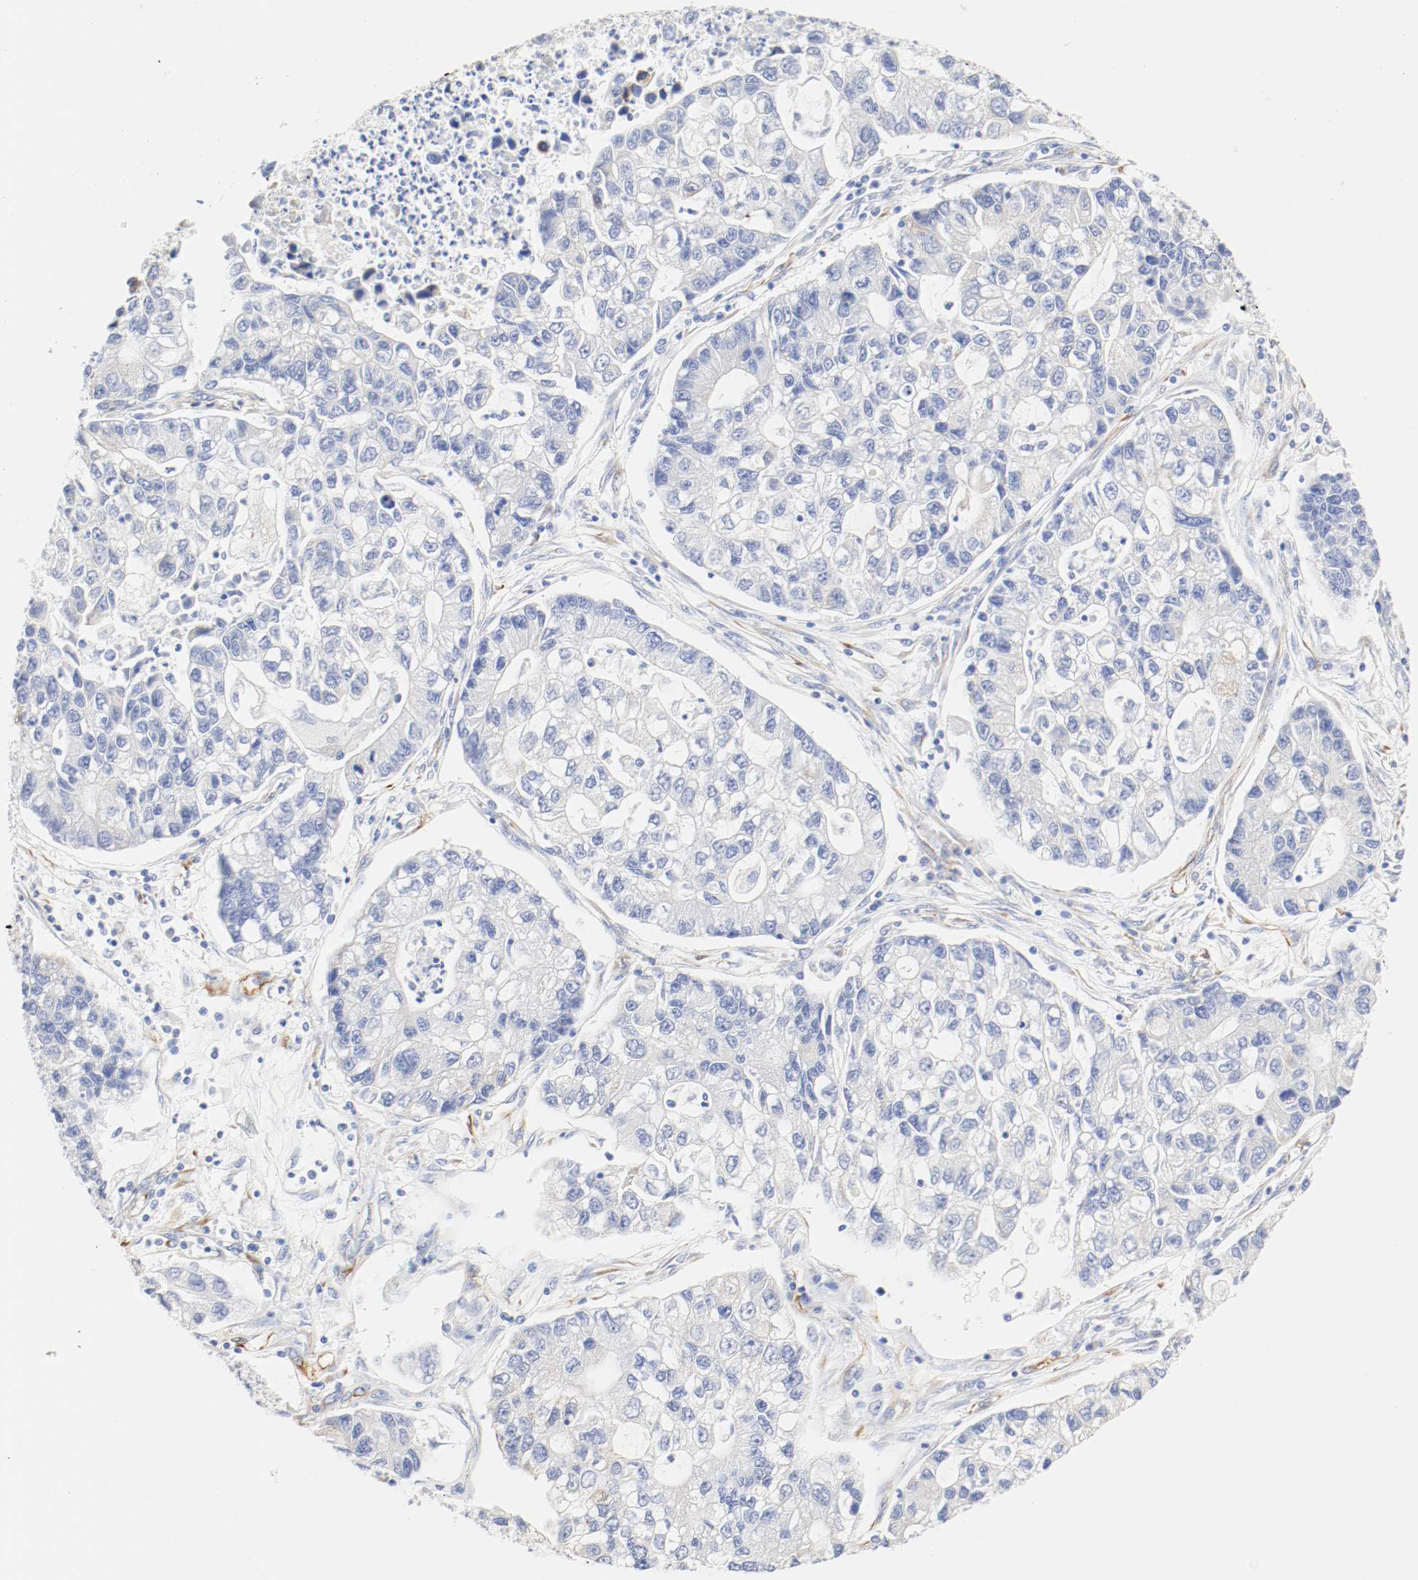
{"staining": {"intensity": "negative", "quantity": "none", "location": "none"}, "tissue": "lung cancer", "cell_type": "Tumor cells", "image_type": "cancer", "snomed": [{"axis": "morphology", "description": "Adenocarcinoma, NOS"}, {"axis": "topography", "description": "Lung"}], "caption": "A histopathology image of human lung cancer (adenocarcinoma) is negative for staining in tumor cells. Nuclei are stained in blue.", "gene": "GIT1", "patient": {"sex": "female", "age": 51}}